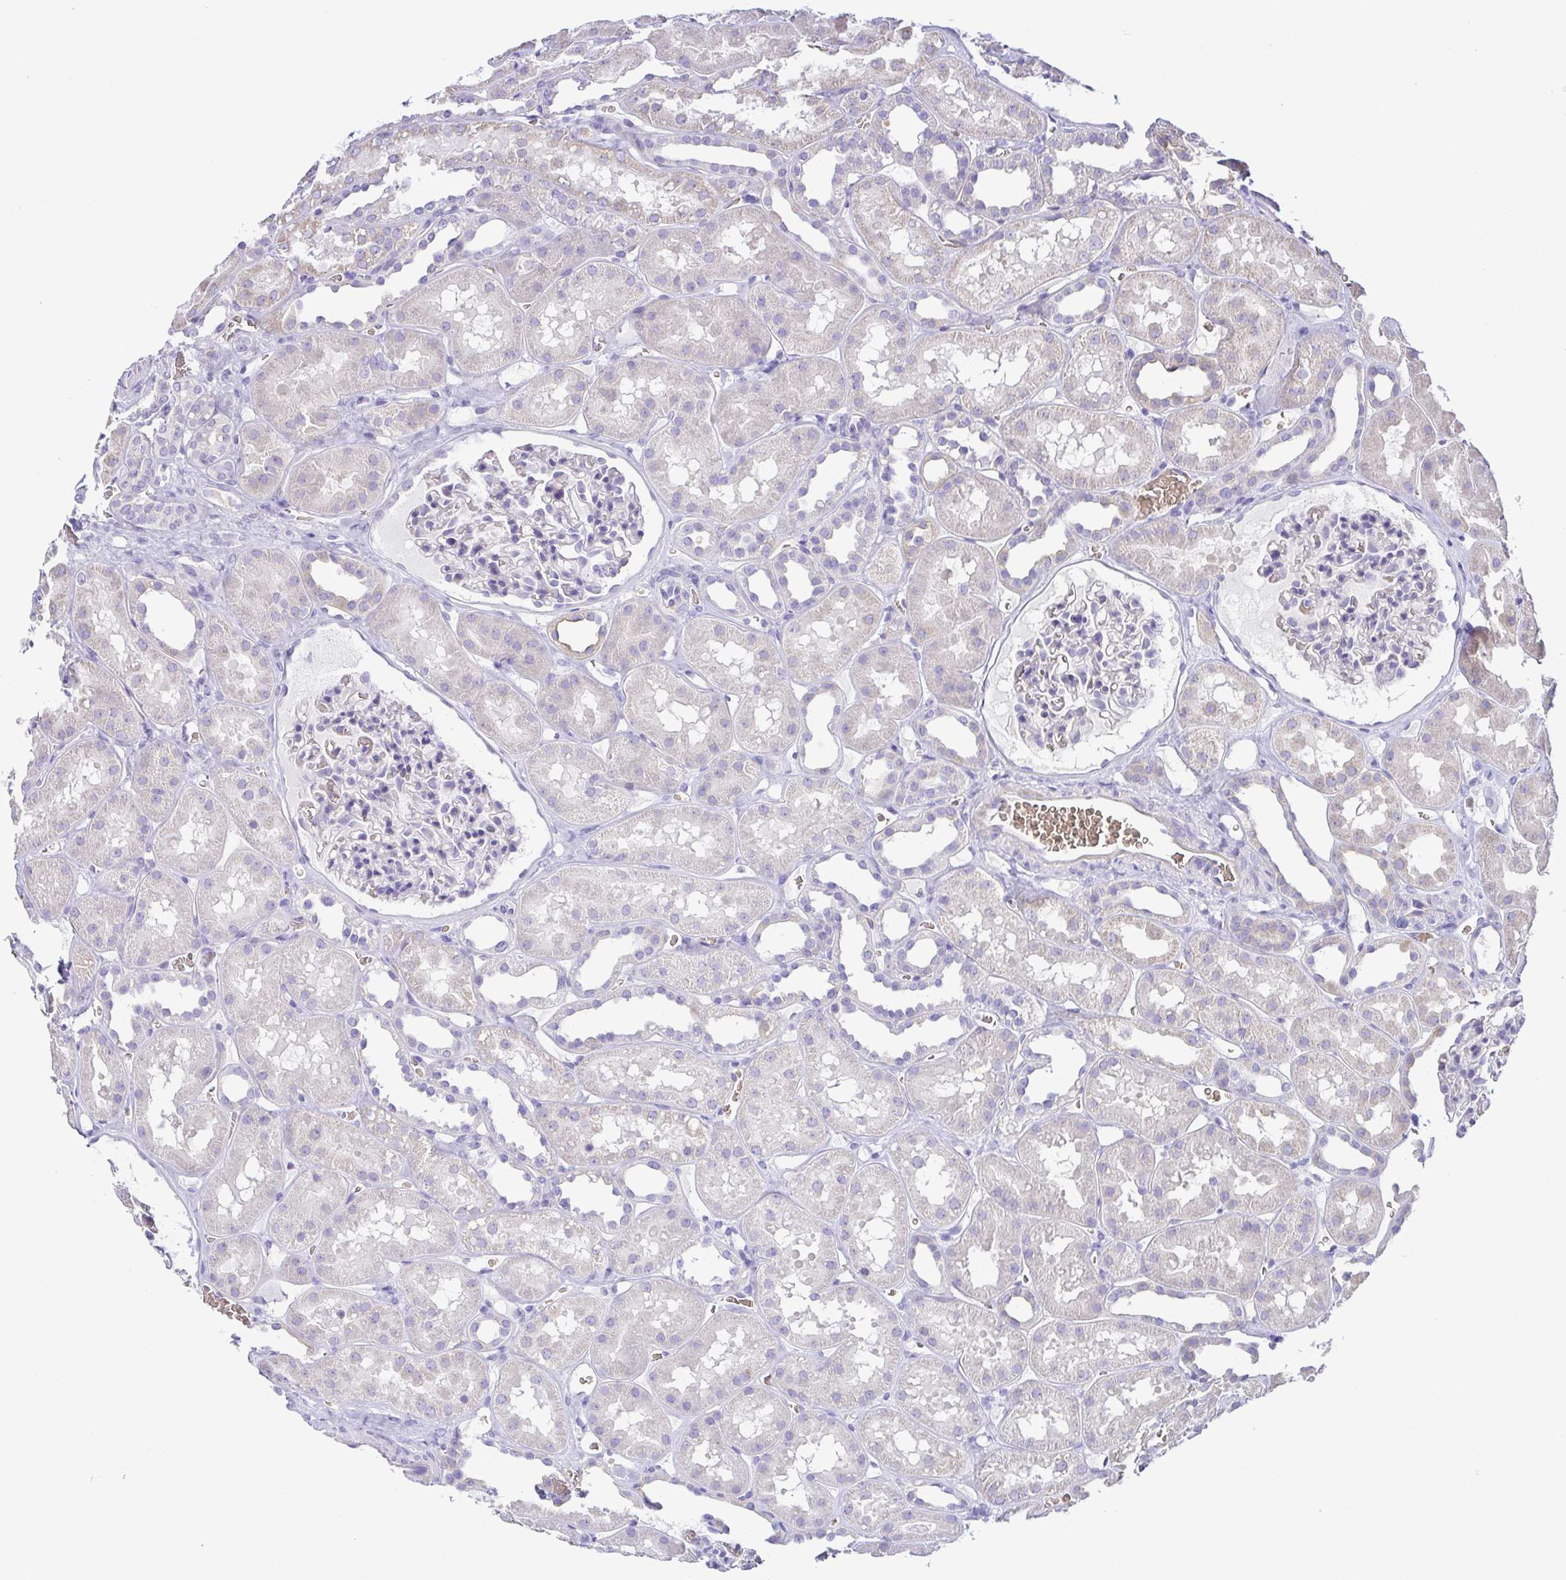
{"staining": {"intensity": "negative", "quantity": "none", "location": "none"}, "tissue": "kidney", "cell_type": "Cells in glomeruli", "image_type": "normal", "snomed": [{"axis": "morphology", "description": "Normal tissue, NOS"}, {"axis": "topography", "description": "Kidney"}], "caption": "IHC image of unremarkable kidney: human kidney stained with DAB (3,3'-diaminobenzidine) reveals no significant protein positivity in cells in glomeruli.", "gene": "EPB42", "patient": {"sex": "female", "age": 41}}